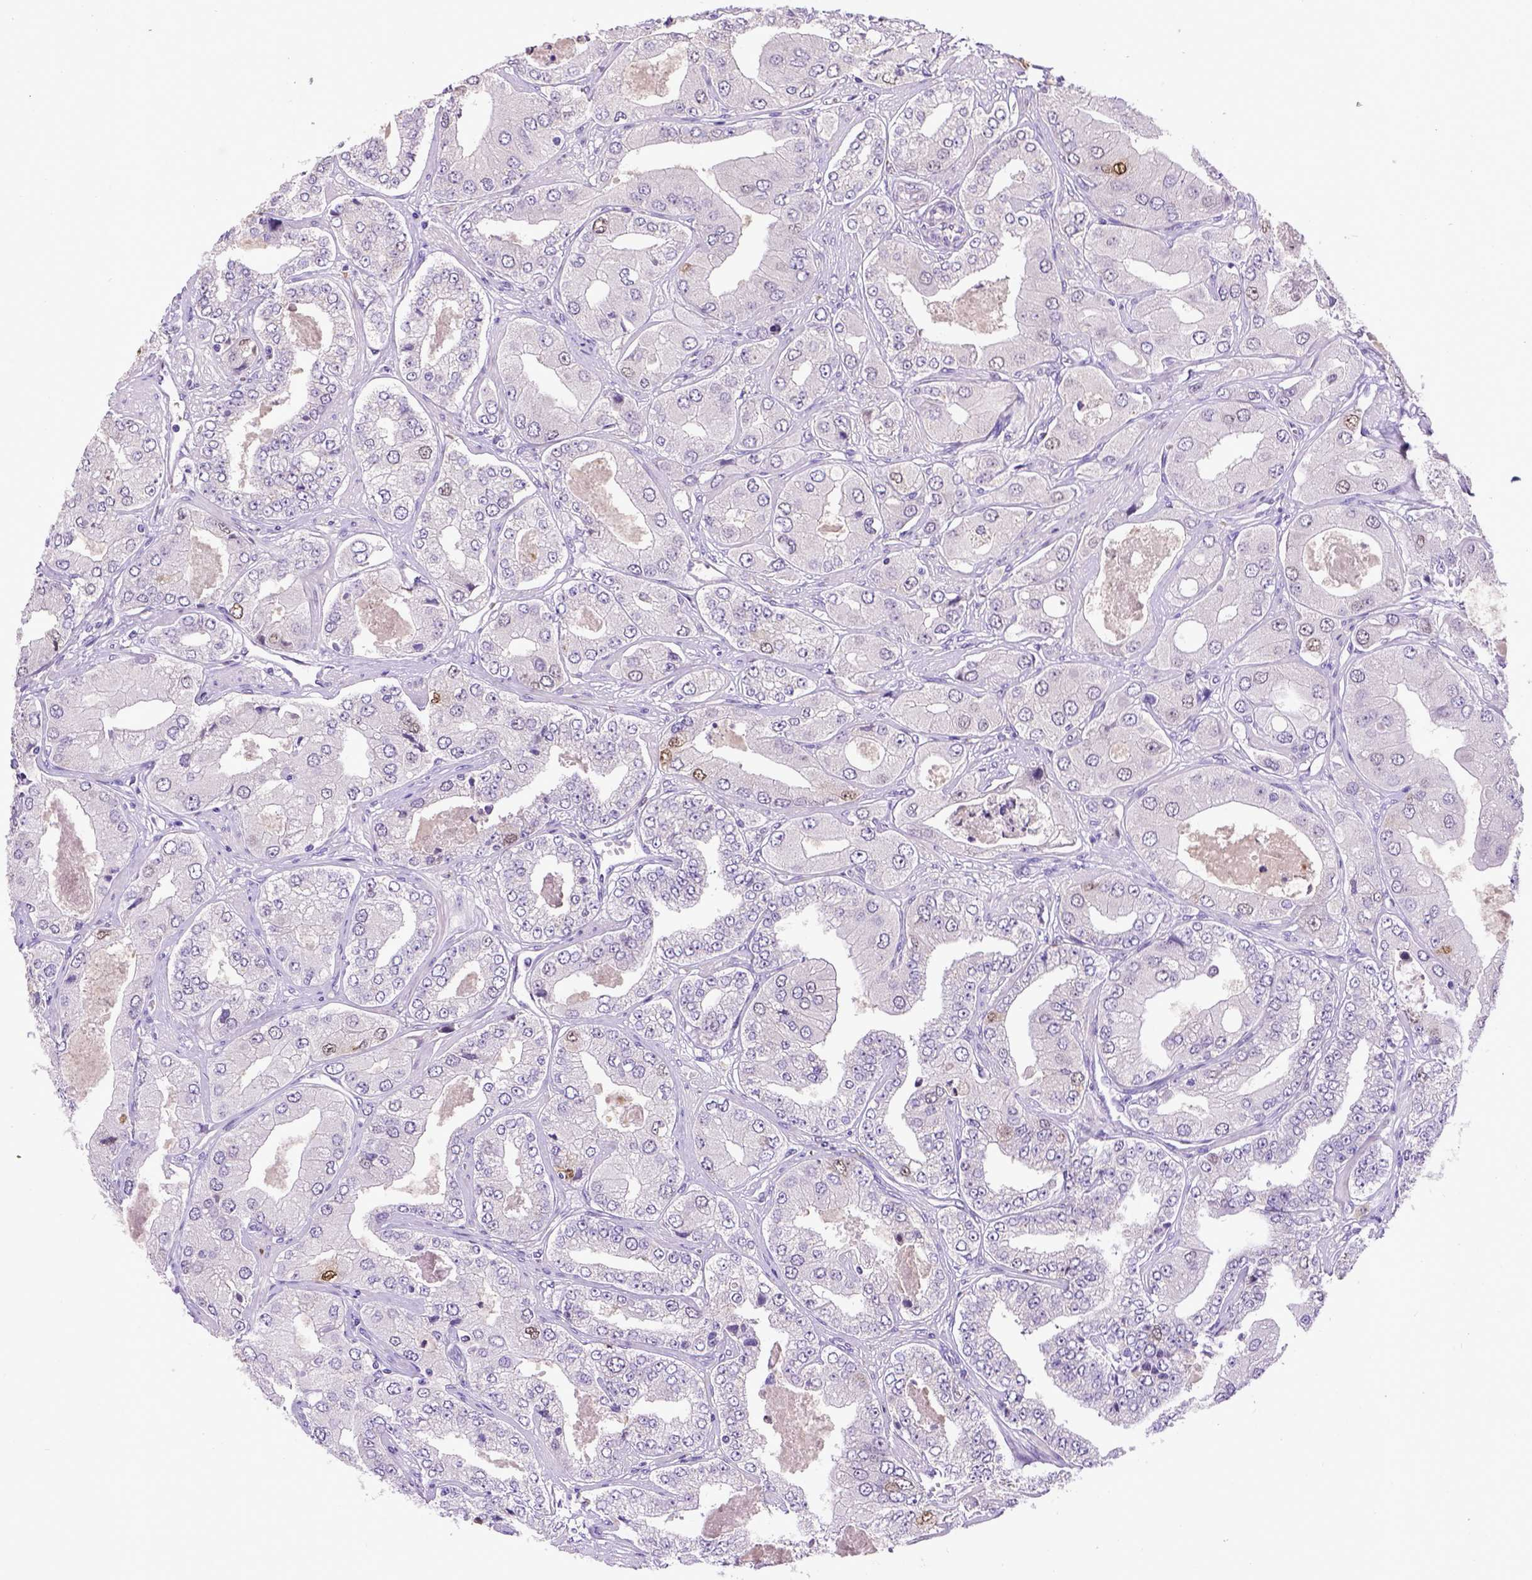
{"staining": {"intensity": "moderate", "quantity": "<25%", "location": "nuclear"}, "tissue": "prostate cancer", "cell_type": "Tumor cells", "image_type": "cancer", "snomed": [{"axis": "morphology", "description": "Adenocarcinoma, Low grade"}, {"axis": "topography", "description": "Prostate"}], "caption": "Immunohistochemistry of human low-grade adenocarcinoma (prostate) shows low levels of moderate nuclear staining in about <25% of tumor cells. The staining was performed using DAB (3,3'-diaminobenzidine), with brown indicating positive protein expression. Nuclei are stained blue with hematoxylin.", "gene": "CDKN1A", "patient": {"sex": "male", "age": 60}}